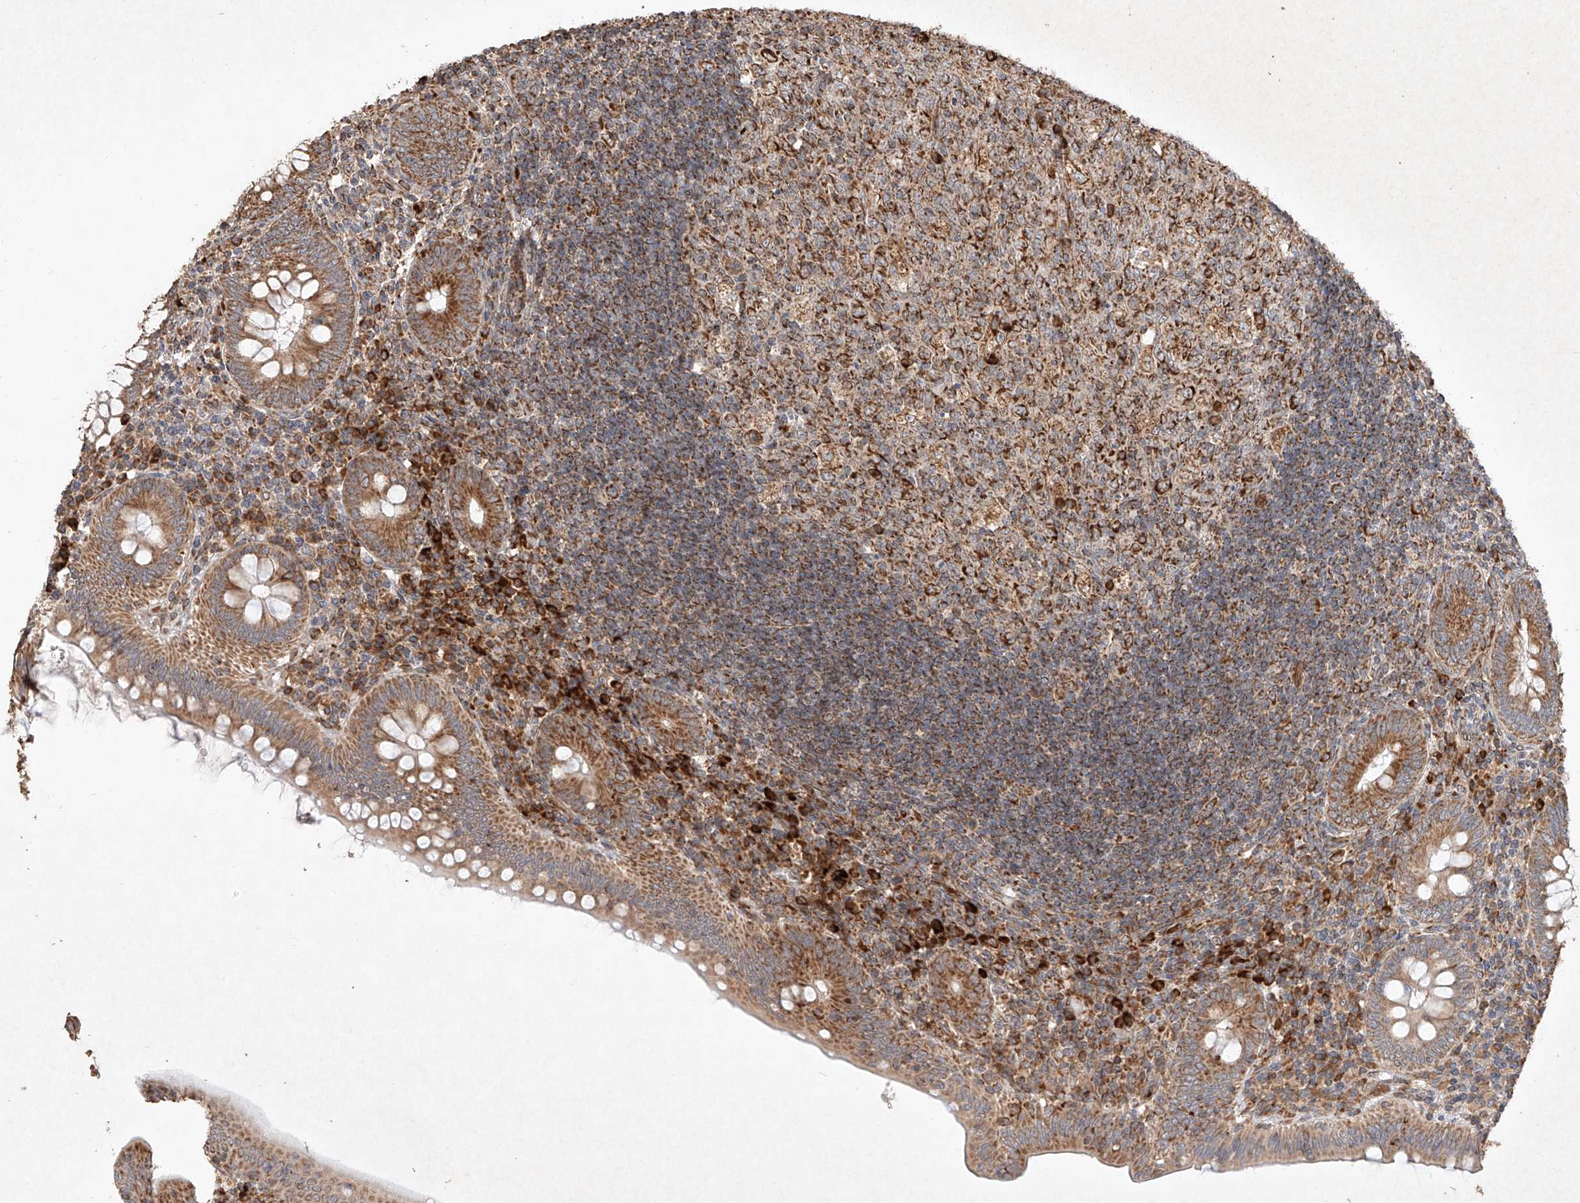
{"staining": {"intensity": "strong", "quantity": ">75%", "location": "cytoplasmic/membranous"}, "tissue": "appendix", "cell_type": "Glandular cells", "image_type": "normal", "snomed": [{"axis": "morphology", "description": "Normal tissue, NOS"}, {"axis": "topography", "description": "Appendix"}], "caption": "Normal appendix was stained to show a protein in brown. There is high levels of strong cytoplasmic/membranous staining in approximately >75% of glandular cells. Immunohistochemistry stains the protein of interest in brown and the nuclei are stained blue.", "gene": "SEMA3B", "patient": {"sex": "male", "age": 14}}